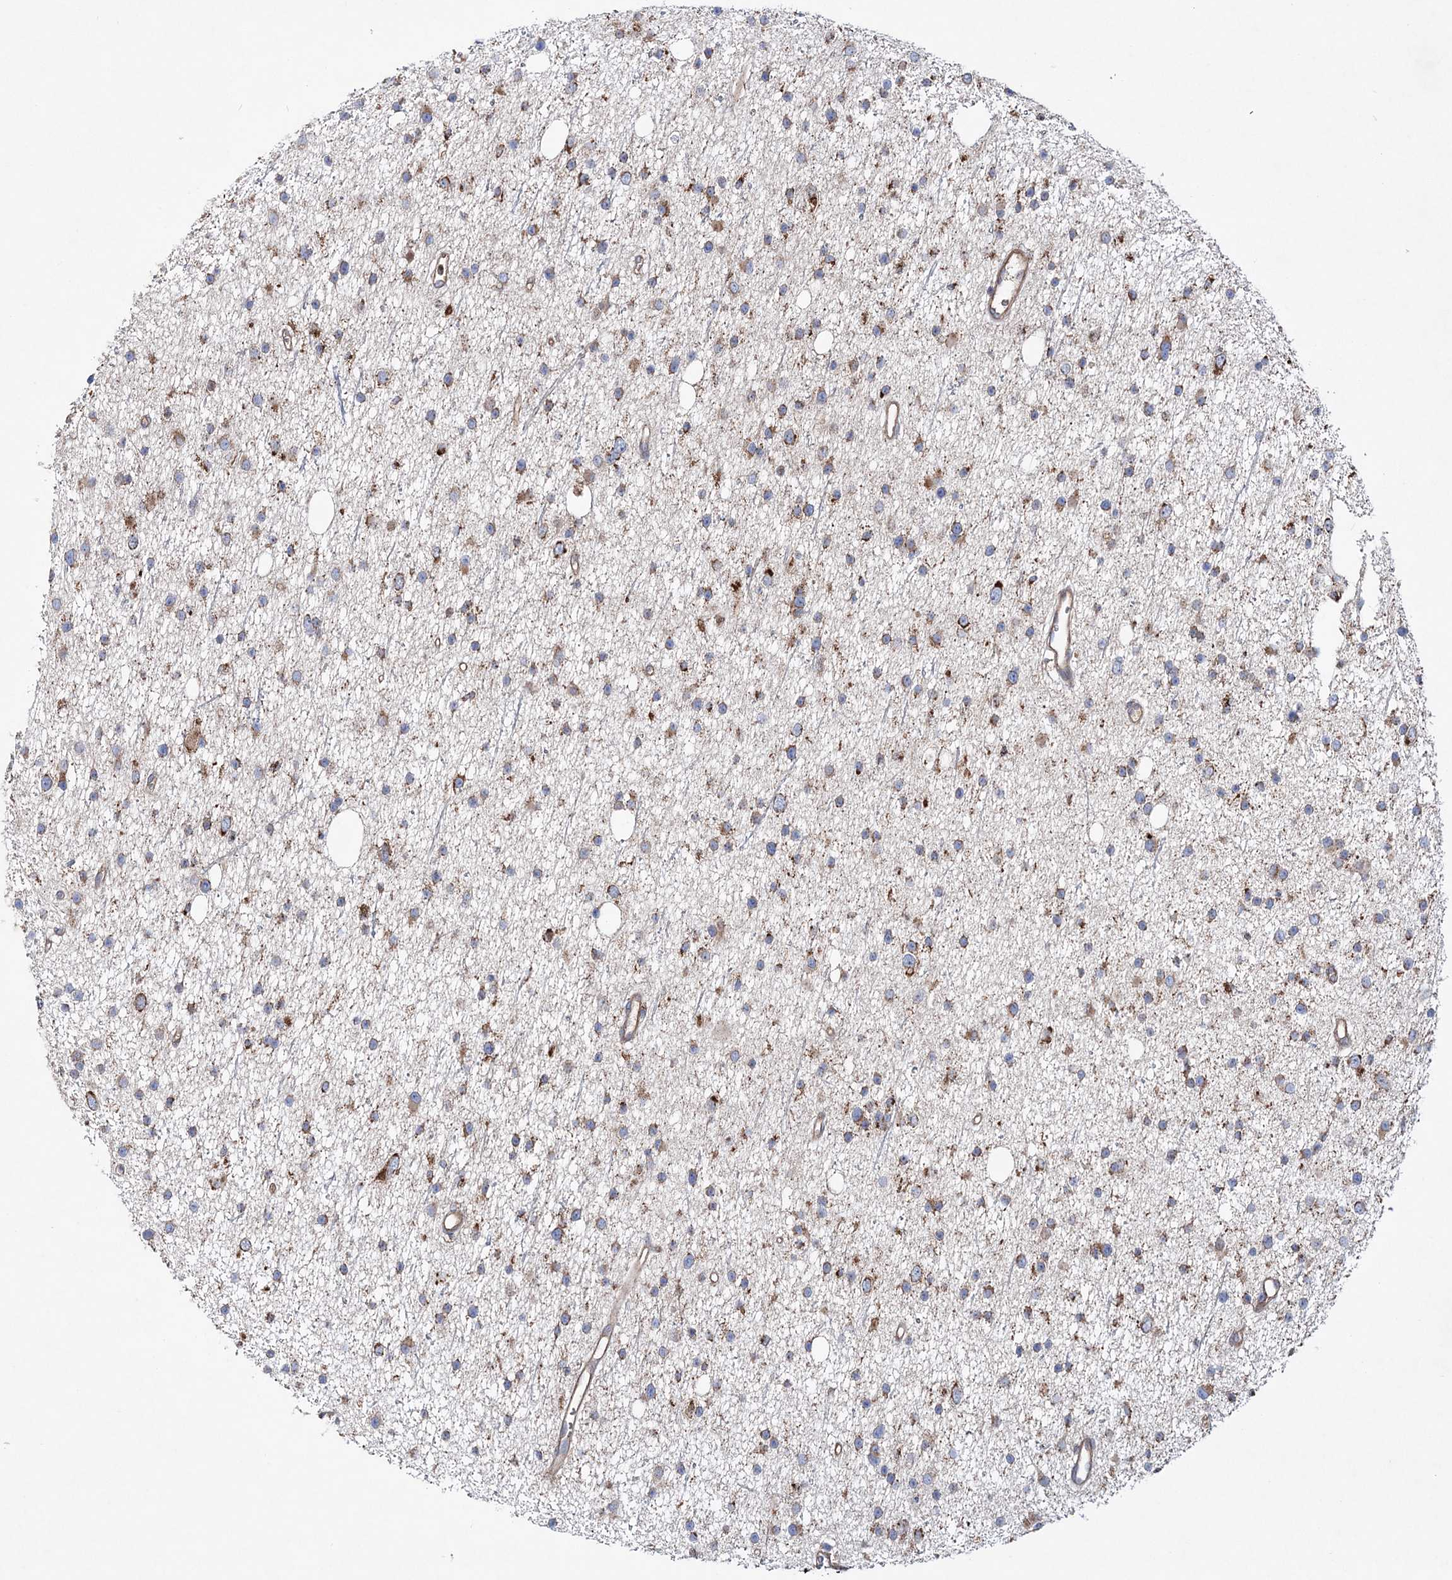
{"staining": {"intensity": "moderate", "quantity": ">75%", "location": "cytoplasmic/membranous"}, "tissue": "glioma", "cell_type": "Tumor cells", "image_type": "cancer", "snomed": [{"axis": "morphology", "description": "Glioma, malignant, Low grade"}, {"axis": "topography", "description": "Cerebral cortex"}], "caption": "Moderate cytoplasmic/membranous protein staining is present in approximately >75% of tumor cells in malignant glioma (low-grade).", "gene": "NGLY1", "patient": {"sex": "female", "age": 39}}